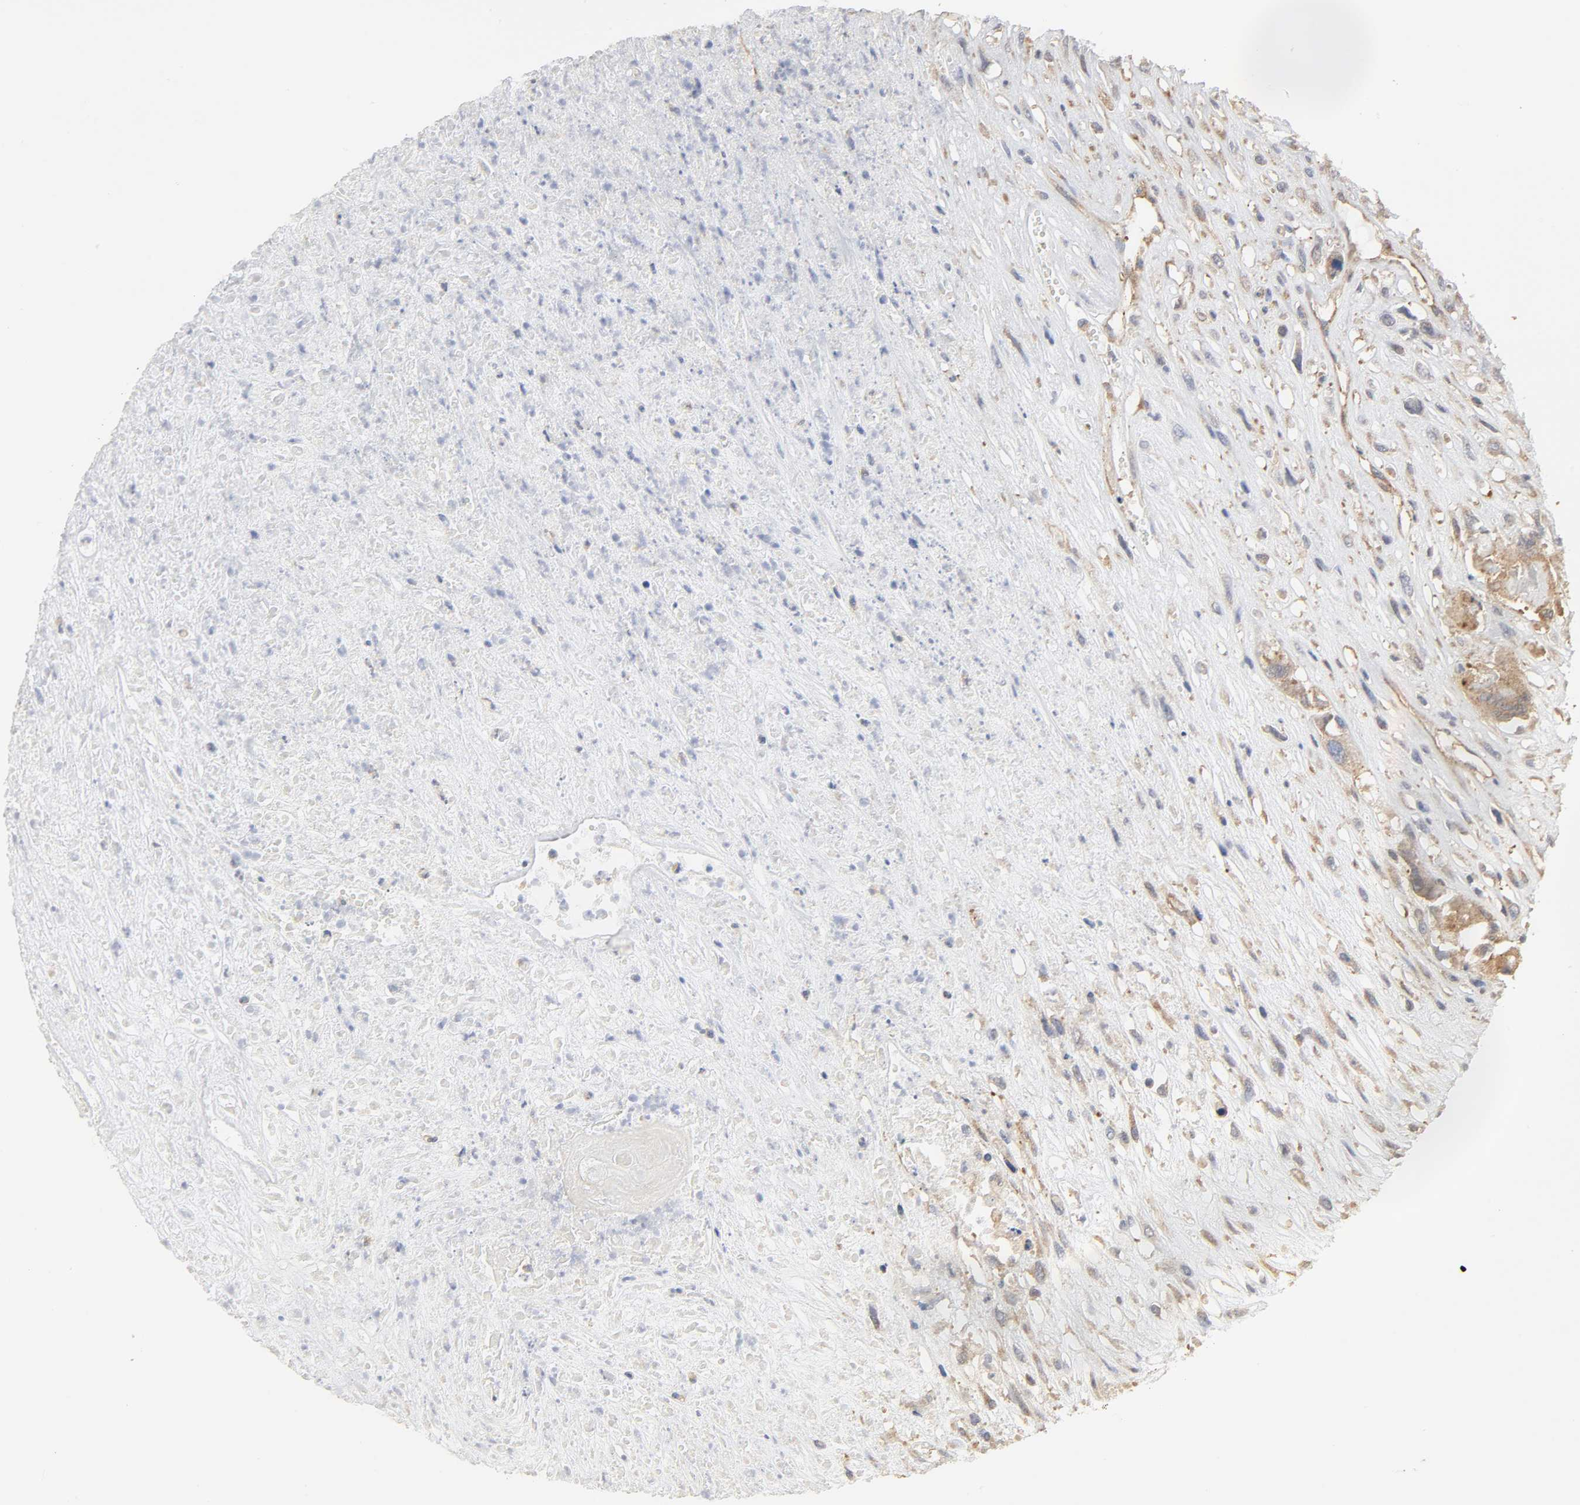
{"staining": {"intensity": "moderate", "quantity": ">75%", "location": "cytoplasmic/membranous"}, "tissue": "head and neck cancer", "cell_type": "Tumor cells", "image_type": "cancer", "snomed": [{"axis": "morphology", "description": "Necrosis, NOS"}, {"axis": "morphology", "description": "Neoplasm, malignant, NOS"}, {"axis": "topography", "description": "Salivary gland"}, {"axis": "topography", "description": "Head-Neck"}], "caption": "Moderate cytoplasmic/membranous positivity for a protein is appreciated in approximately >75% of tumor cells of head and neck neoplasm (malignant) using immunohistochemistry.", "gene": "SH3GLB1", "patient": {"sex": "male", "age": 43}}